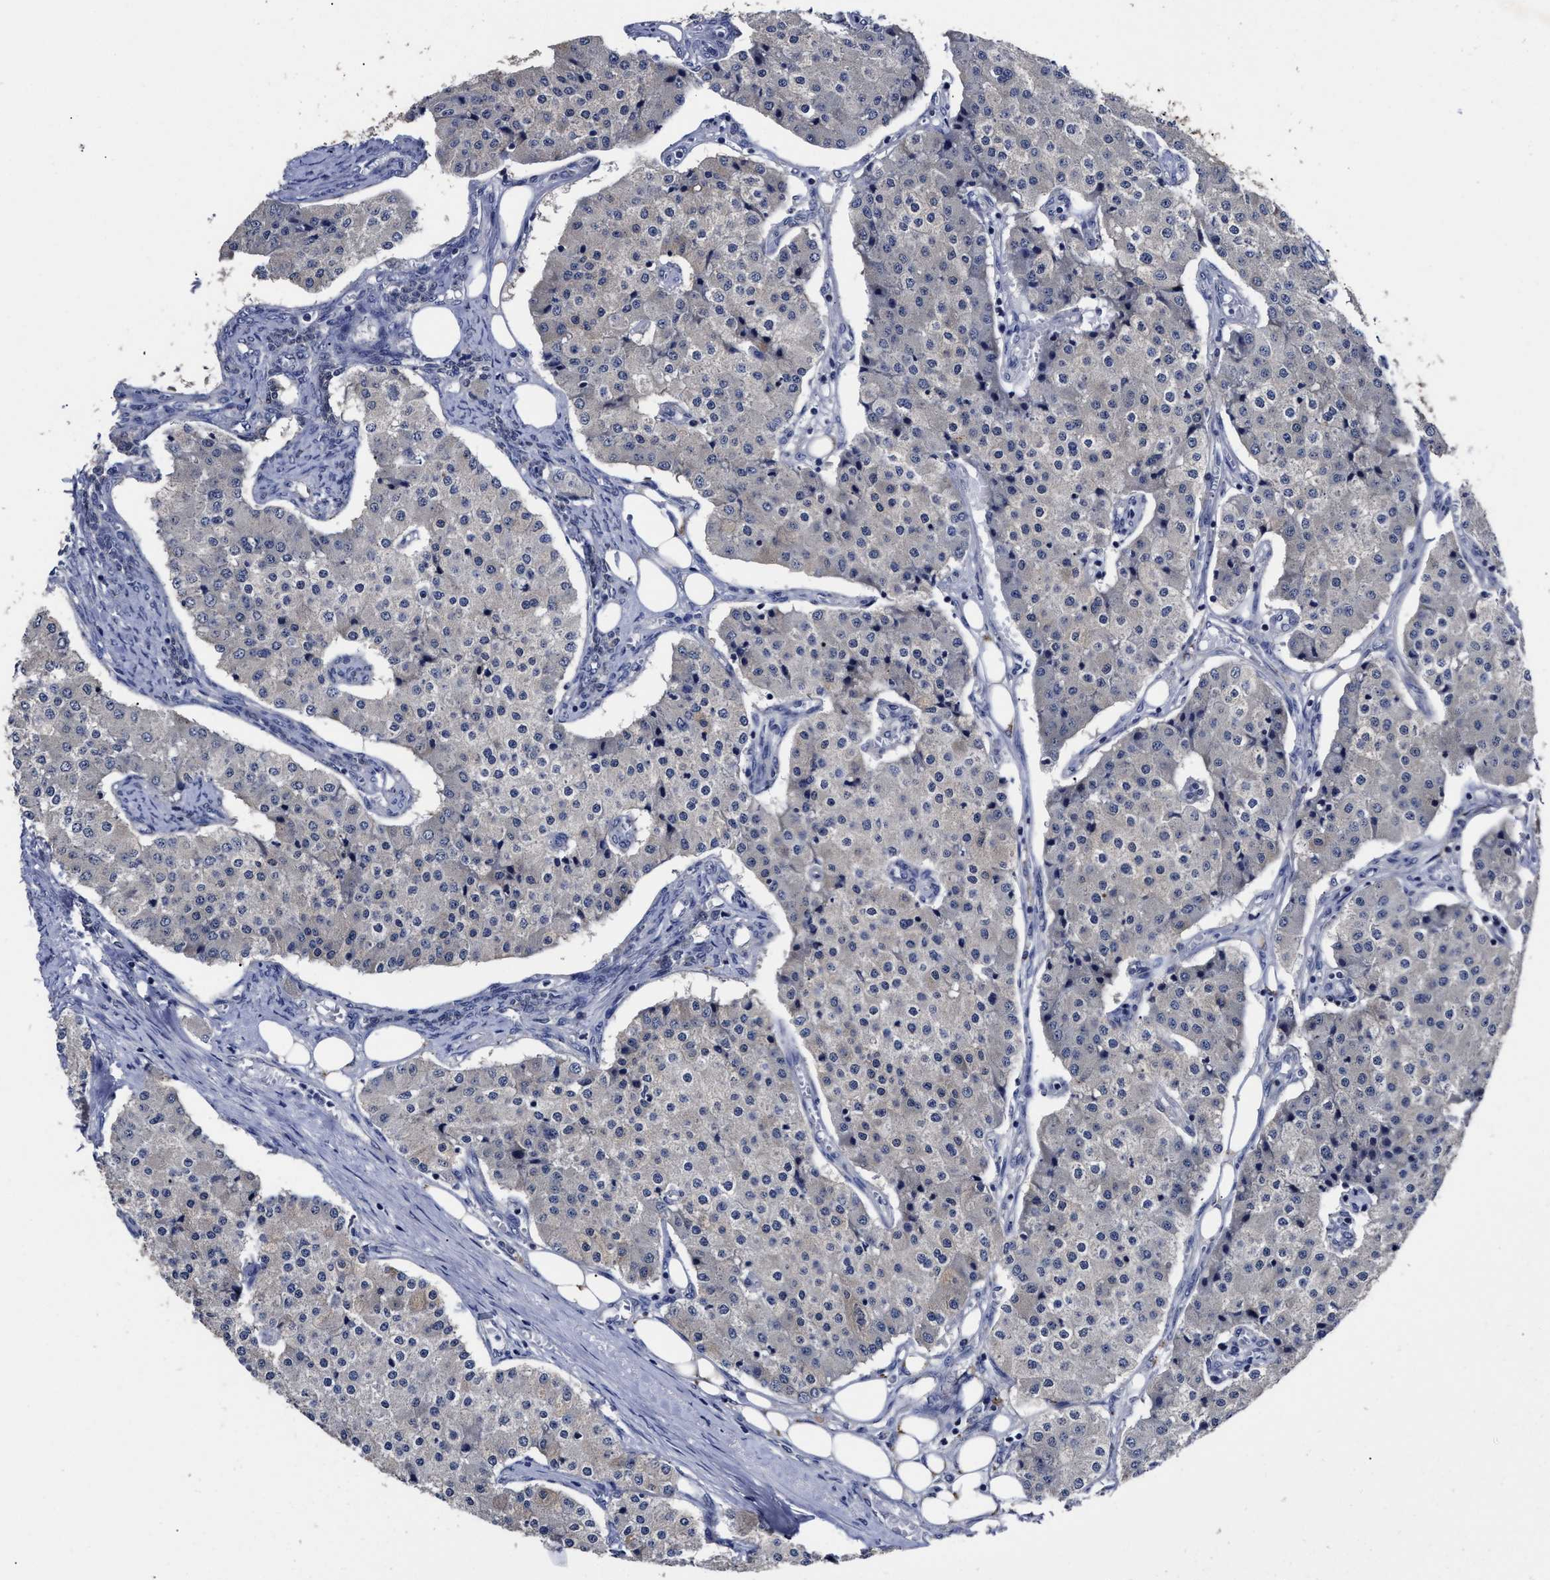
{"staining": {"intensity": "negative", "quantity": "none", "location": "none"}, "tissue": "carcinoid", "cell_type": "Tumor cells", "image_type": "cancer", "snomed": [{"axis": "morphology", "description": "Carcinoid, malignant, NOS"}, {"axis": "topography", "description": "Colon"}], "caption": "Human carcinoid stained for a protein using immunohistochemistry (IHC) reveals no staining in tumor cells.", "gene": "SOCS5", "patient": {"sex": "female", "age": 52}}